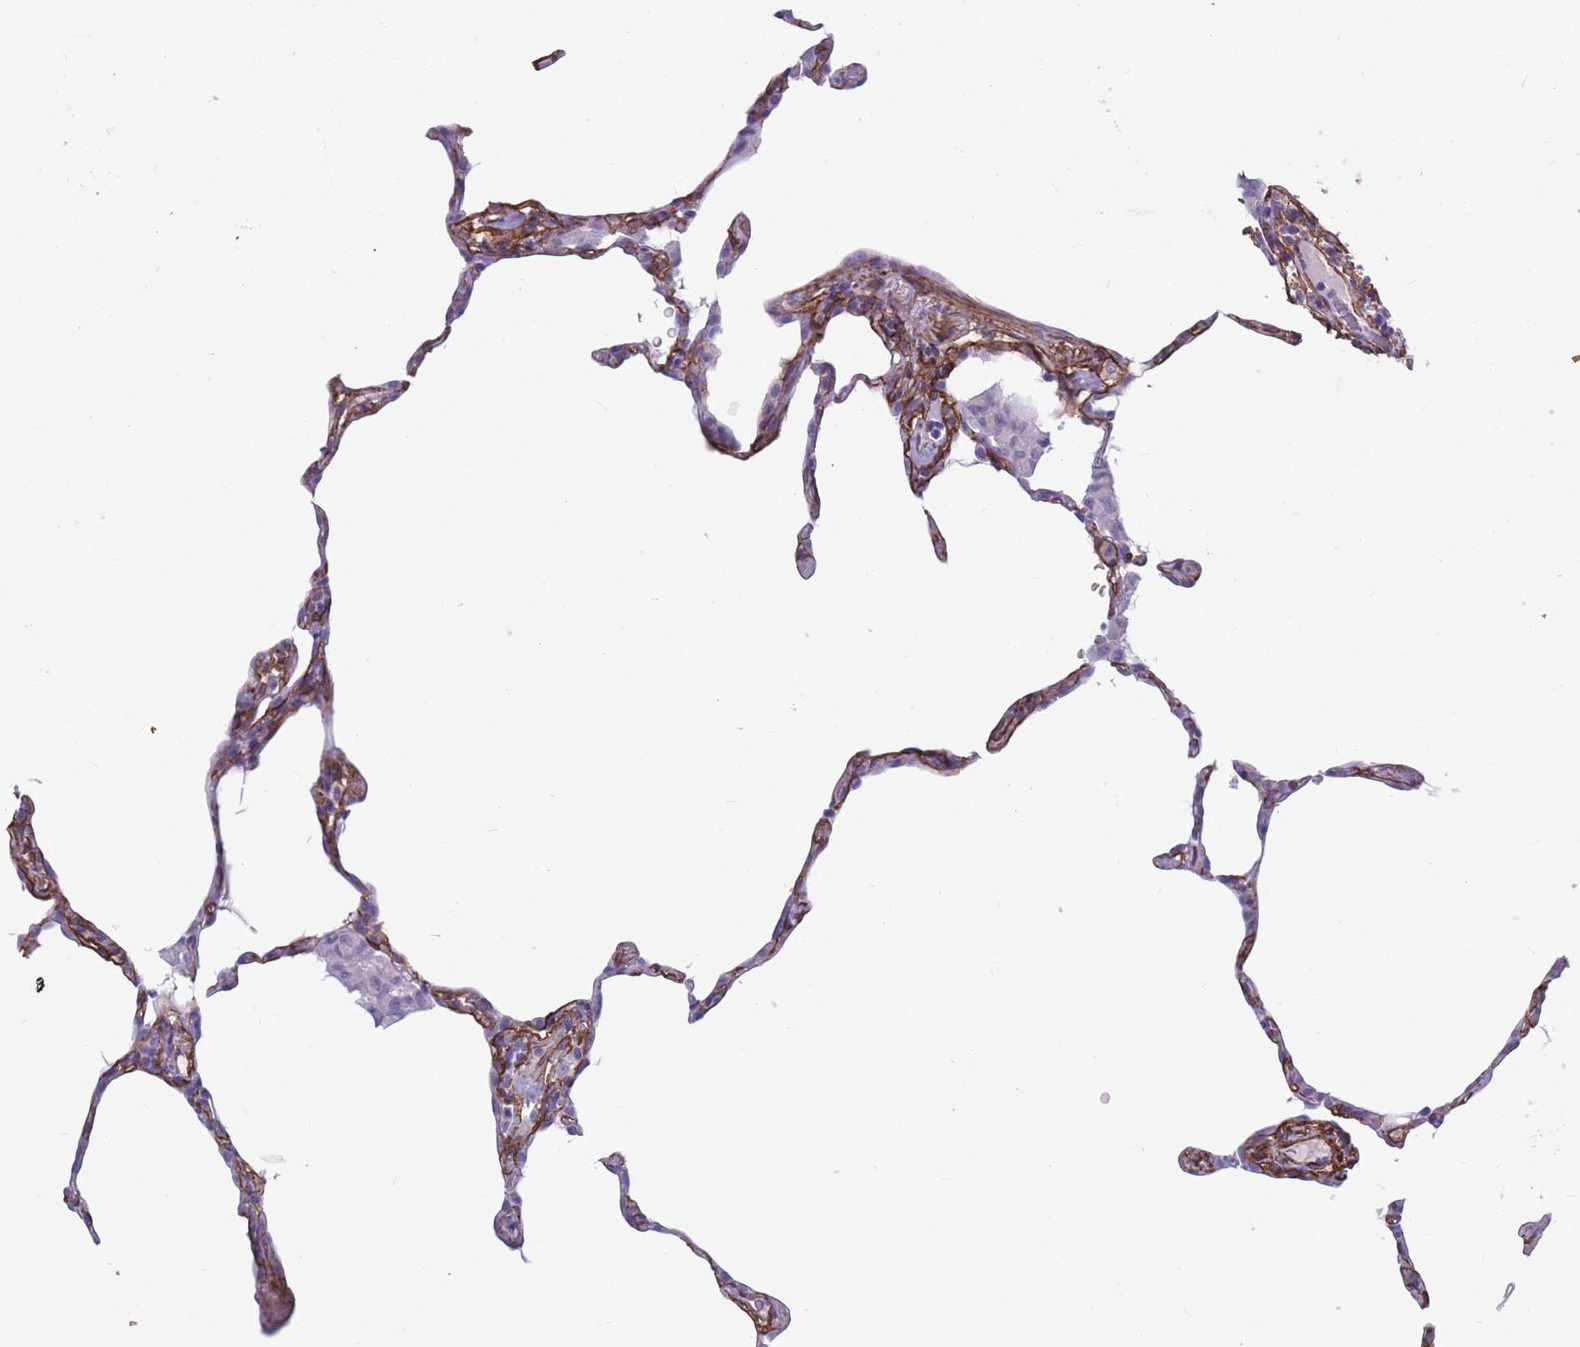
{"staining": {"intensity": "negative", "quantity": "none", "location": "none"}, "tissue": "lung", "cell_type": "Alveolar cells", "image_type": "normal", "snomed": [{"axis": "morphology", "description": "Normal tissue, NOS"}, {"axis": "topography", "description": "Lung"}], "caption": "Protein analysis of normal lung demonstrates no significant staining in alveolar cells.", "gene": "DPYD", "patient": {"sex": "female", "age": 57}}